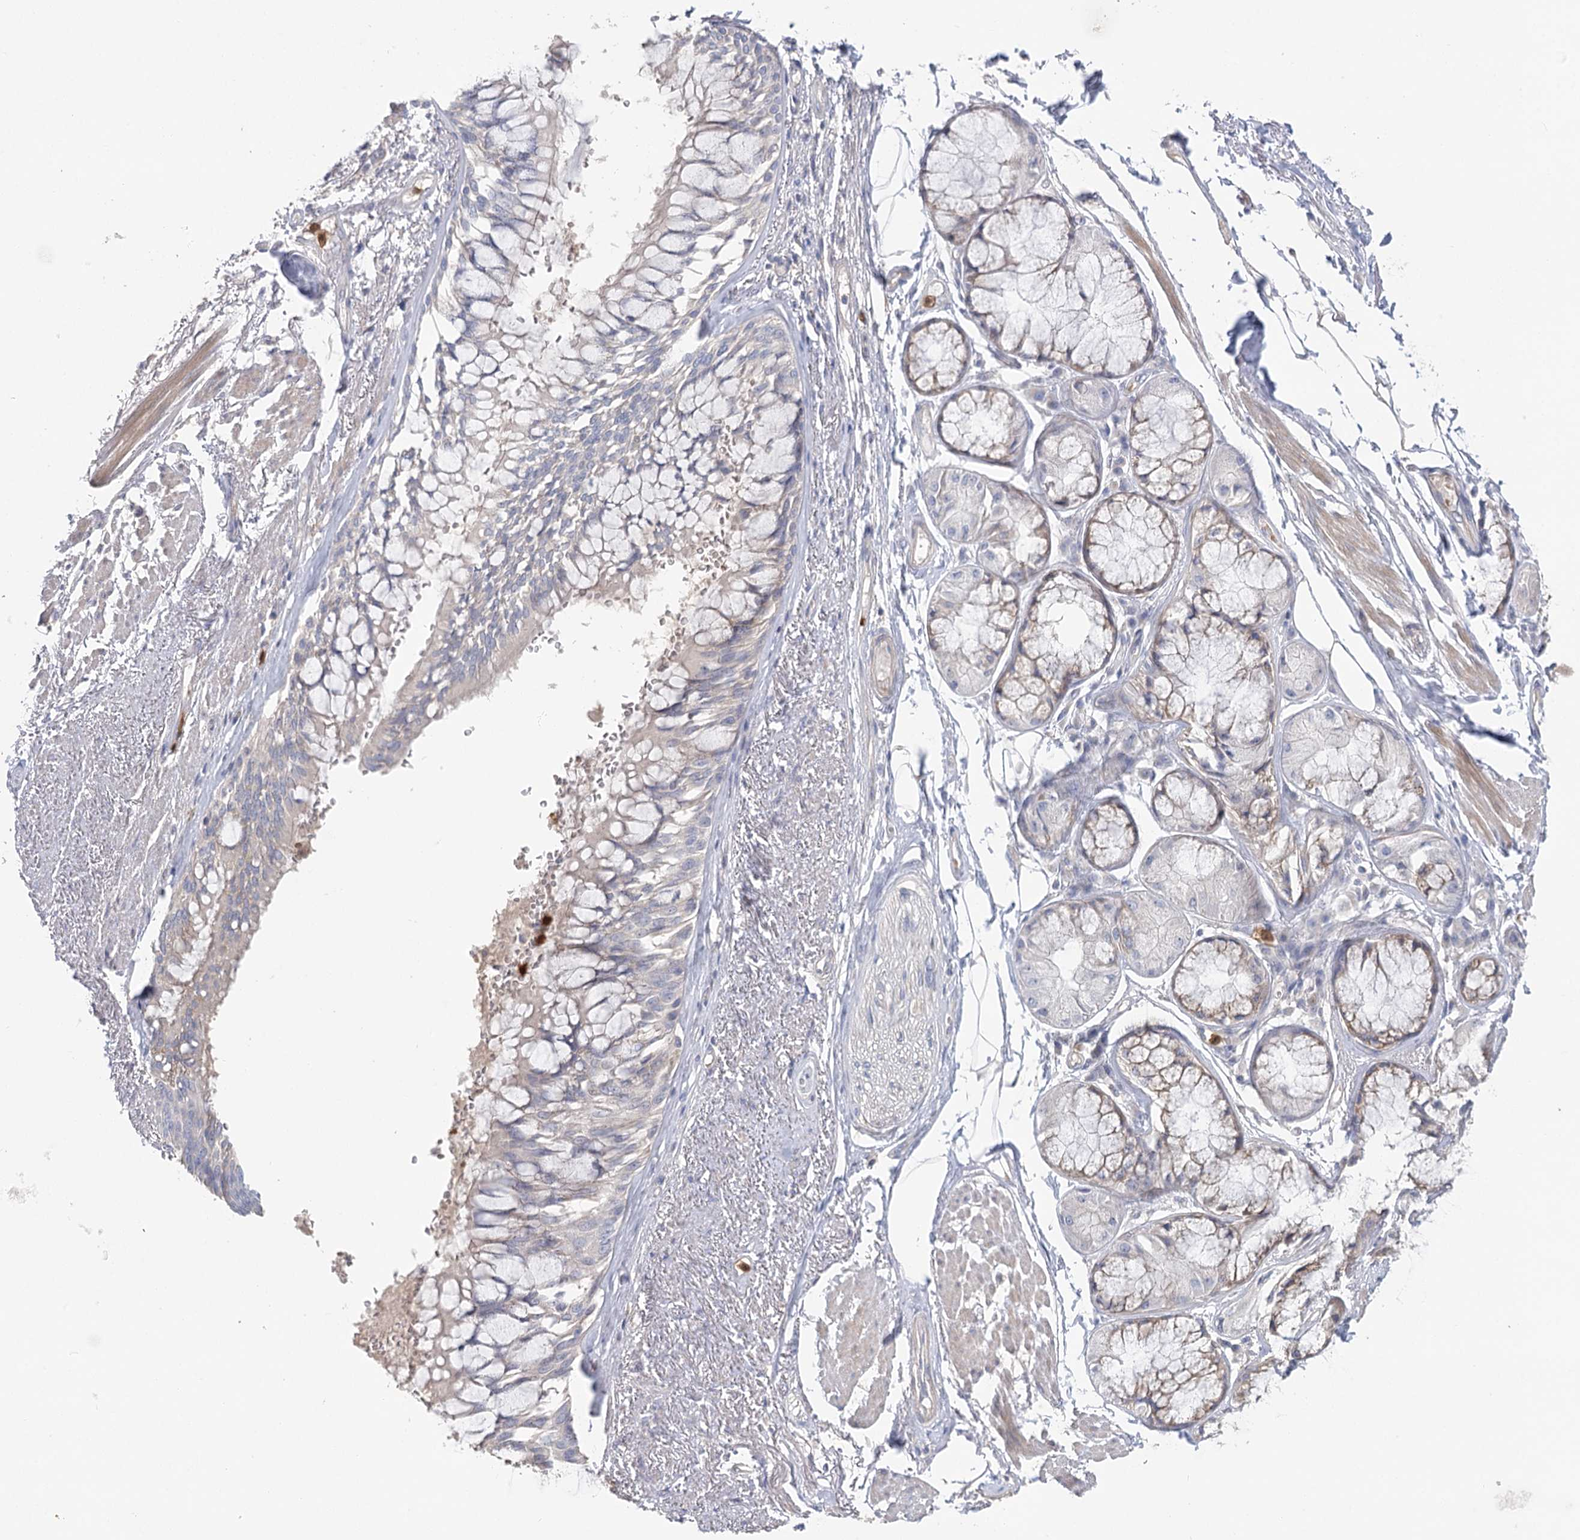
{"staining": {"intensity": "negative", "quantity": "none", "location": "none"}, "tissue": "adipose tissue", "cell_type": "Adipocytes", "image_type": "normal", "snomed": [{"axis": "morphology", "description": "Normal tissue, NOS"}, {"axis": "topography", "description": "Bronchus"}], "caption": "Adipocytes are negative for brown protein staining in benign adipose tissue. (DAB (3,3'-diaminobenzidine) immunohistochemistry visualized using brightfield microscopy, high magnification).", "gene": "EPB41L5", "patient": {"sex": "male", "age": 66}}